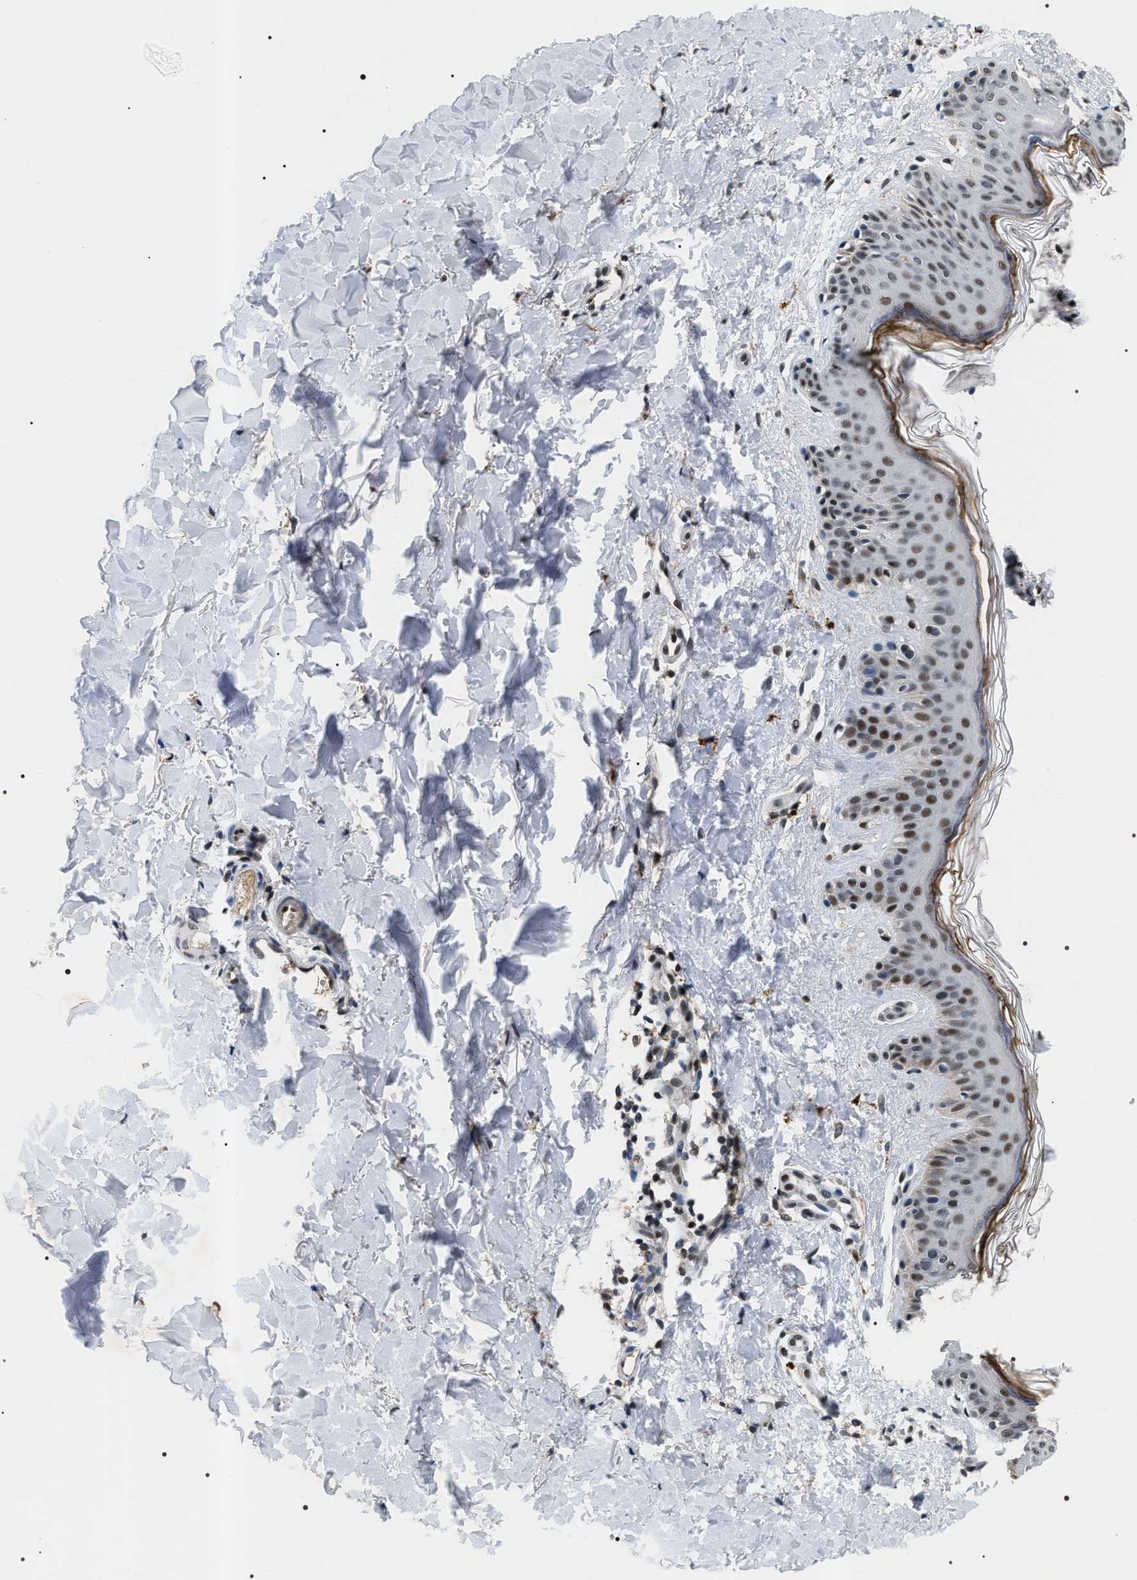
{"staining": {"intensity": "moderate", "quantity": ">75%", "location": "nuclear"}, "tissue": "skin", "cell_type": "Fibroblasts", "image_type": "normal", "snomed": [{"axis": "morphology", "description": "Normal tissue, NOS"}, {"axis": "topography", "description": "Skin"}], "caption": "A histopathology image of human skin stained for a protein exhibits moderate nuclear brown staining in fibroblasts.", "gene": "C7orf25", "patient": {"sex": "male", "age": 40}}